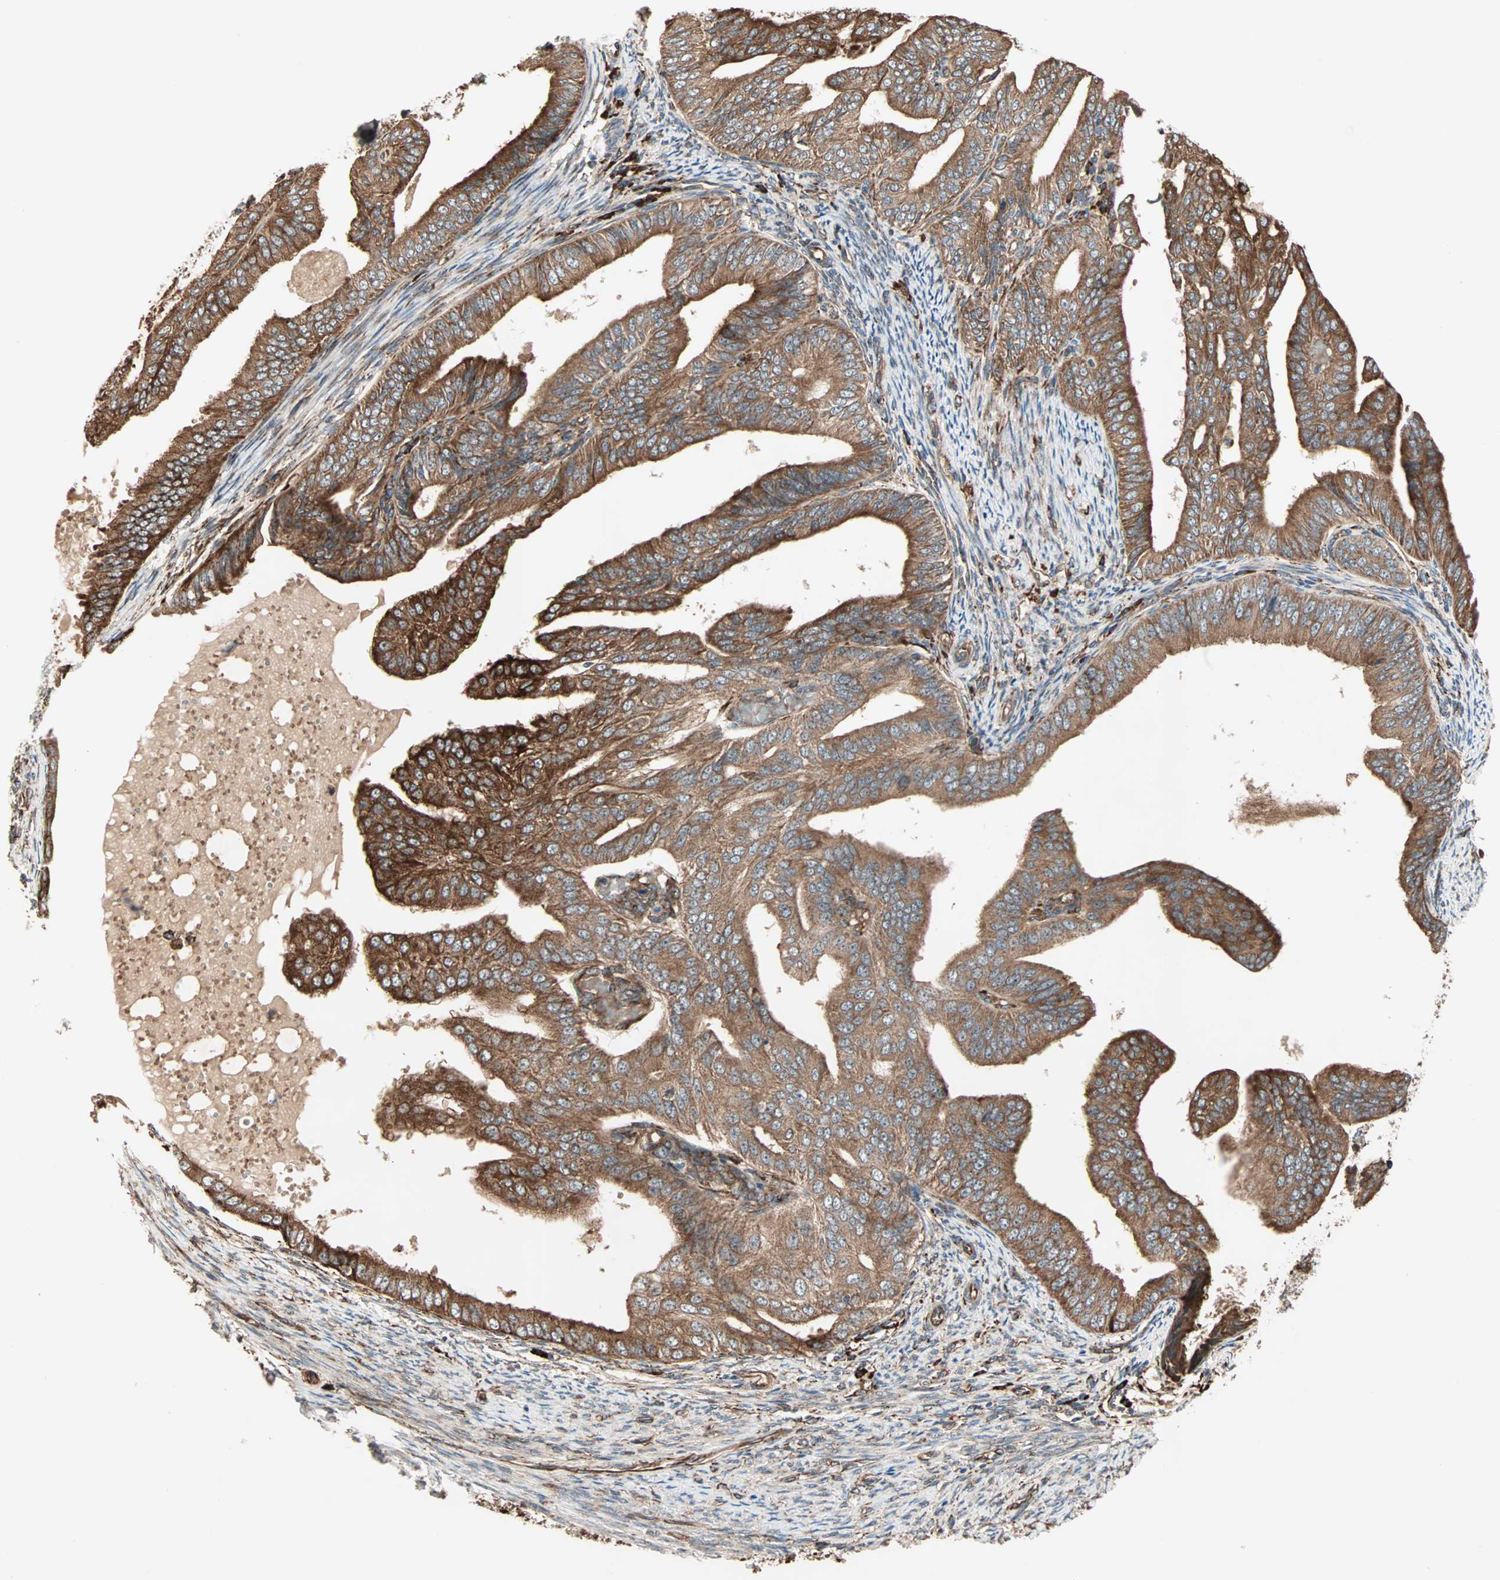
{"staining": {"intensity": "strong", "quantity": ">75%", "location": "cytoplasmic/membranous"}, "tissue": "endometrial cancer", "cell_type": "Tumor cells", "image_type": "cancer", "snomed": [{"axis": "morphology", "description": "Adenocarcinoma, NOS"}, {"axis": "topography", "description": "Endometrium"}], "caption": "Strong cytoplasmic/membranous positivity is identified in approximately >75% of tumor cells in endometrial adenocarcinoma.", "gene": "P4HA1", "patient": {"sex": "female", "age": 58}}